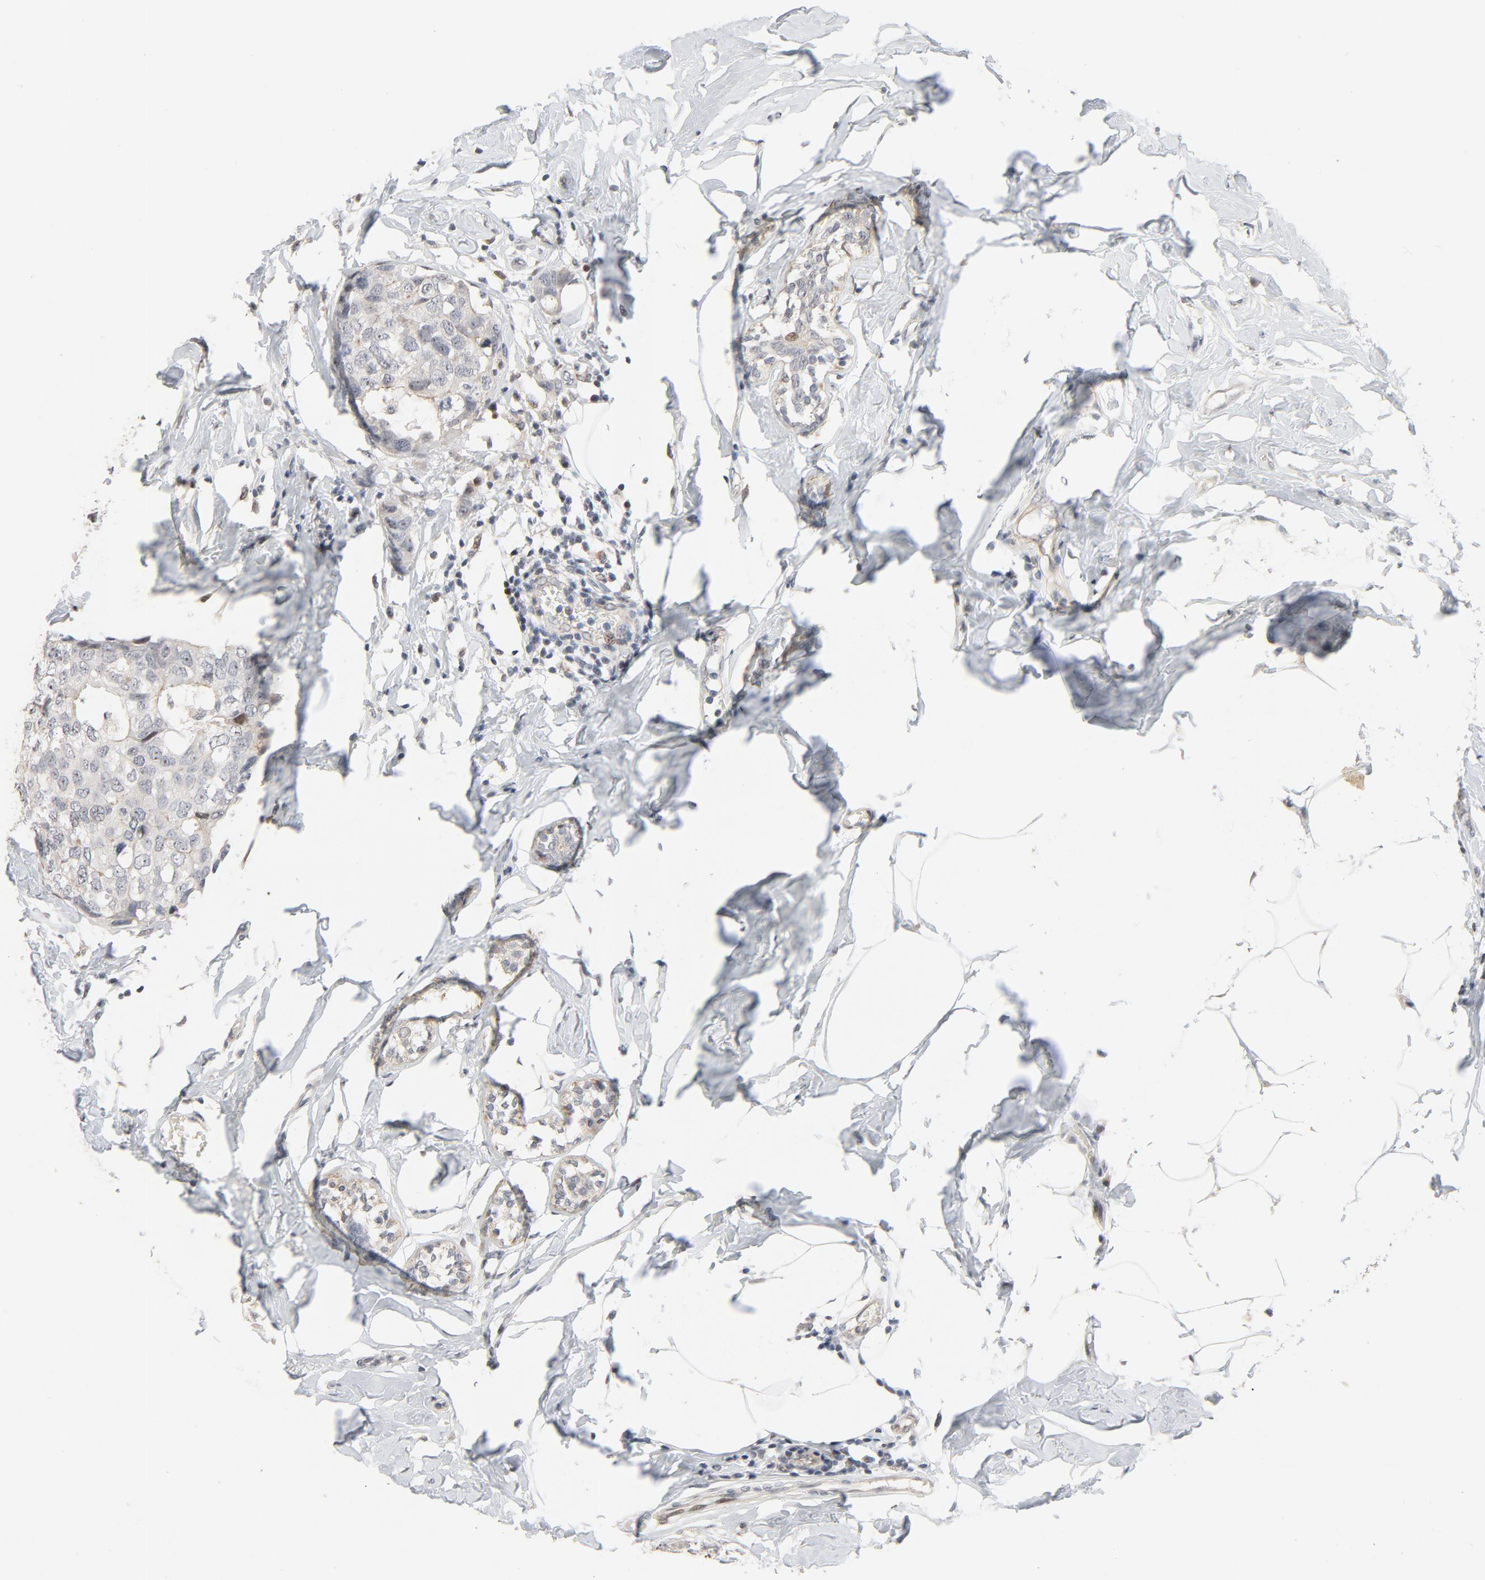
{"staining": {"intensity": "negative", "quantity": "none", "location": "none"}, "tissue": "breast cancer", "cell_type": "Tumor cells", "image_type": "cancer", "snomed": [{"axis": "morphology", "description": "Normal tissue, NOS"}, {"axis": "morphology", "description": "Duct carcinoma"}, {"axis": "topography", "description": "Breast"}], "caption": "This is an immunohistochemistry micrograph of infiltrating ductal carcinoma (breast). There is no expression in tumor cells.", "gene": "FSCB", "patient": {"sex": "female", "age": 50}}